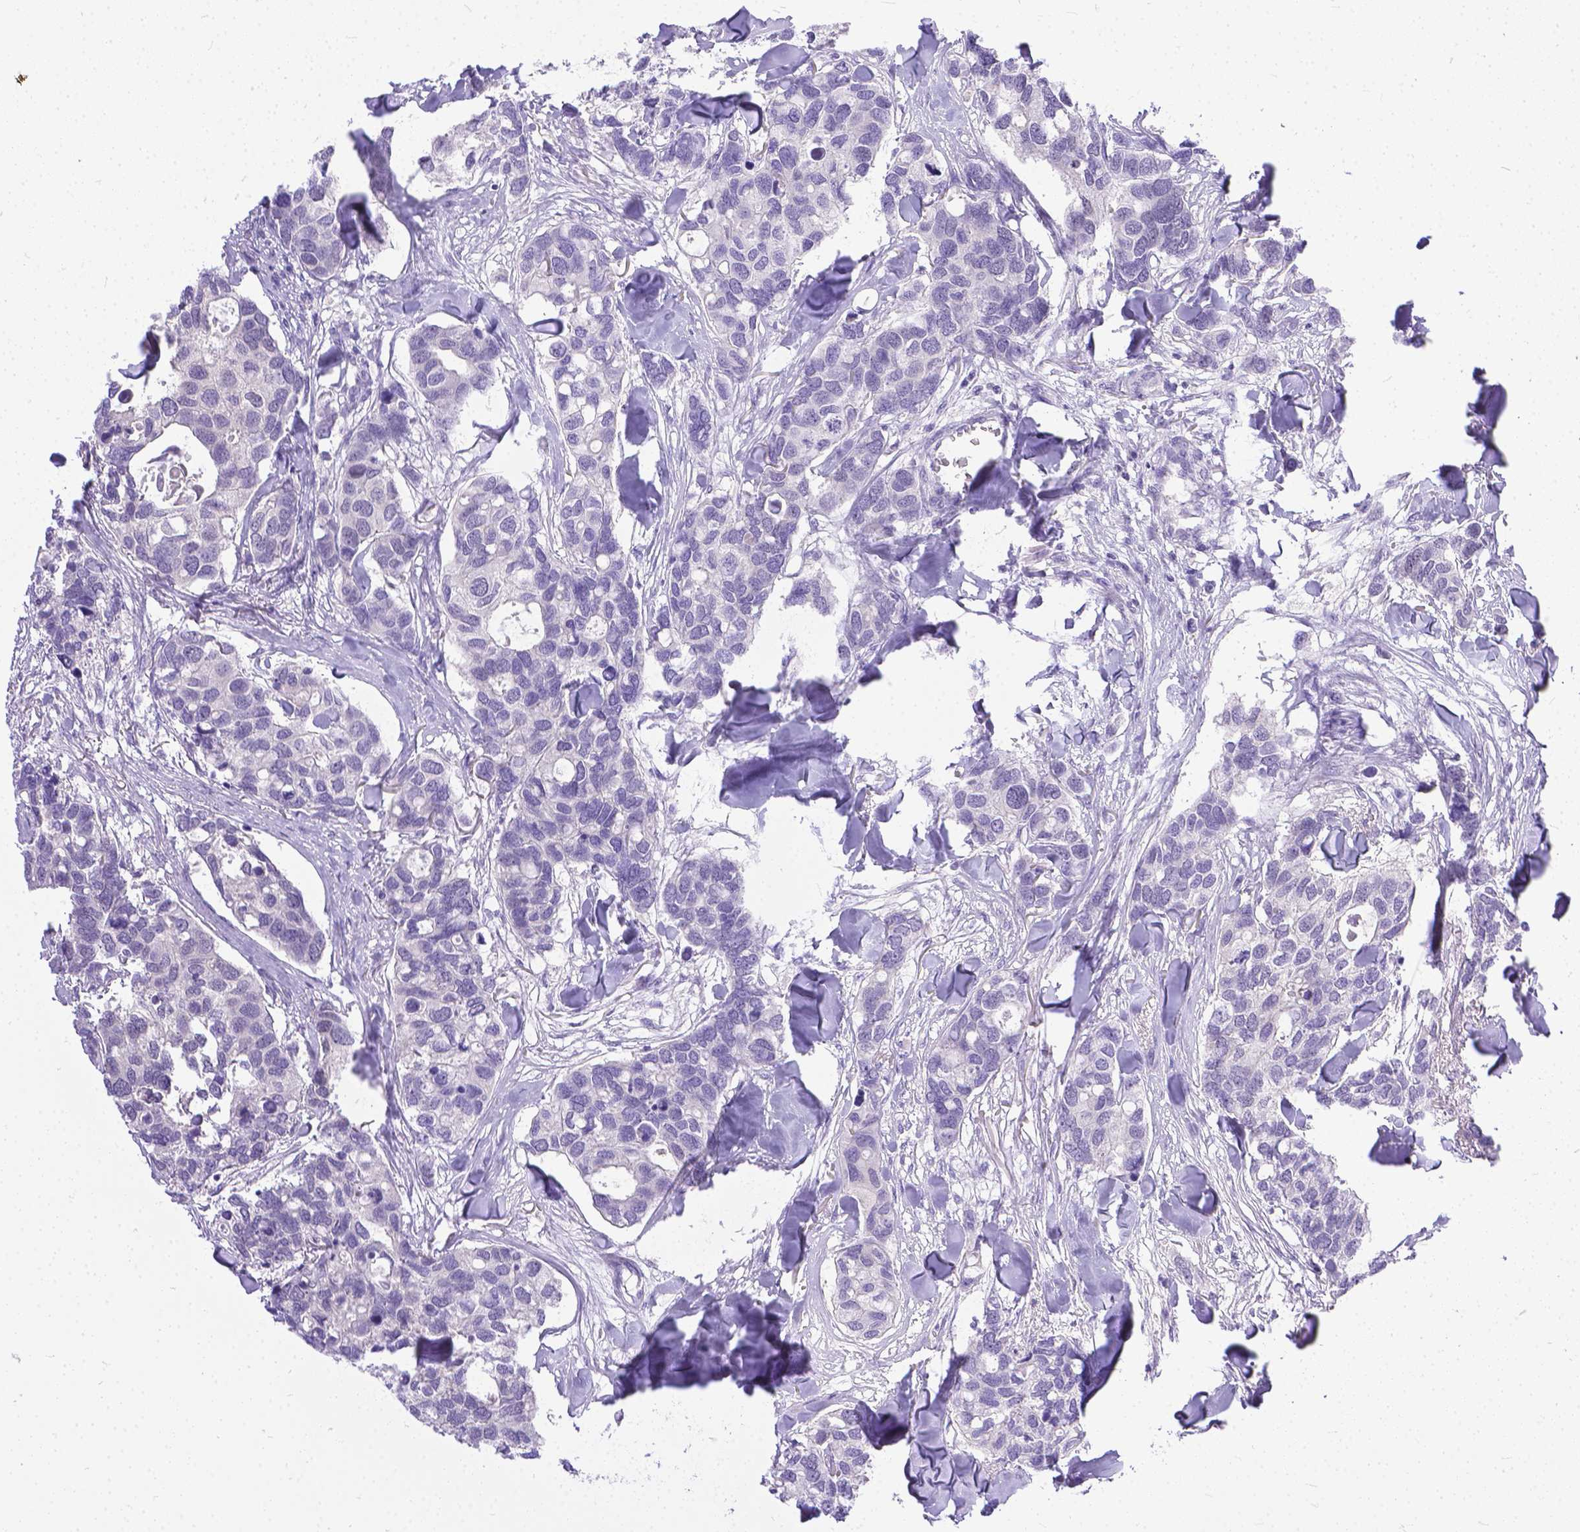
{"staining": {"intensity": "negative", "quantity": "none", "location": "none"}, "tissue": "breast cancer", "cell_type": "Tumor cells", "image_type": "cancer", "snomed": [{"axis": "morphology", "description": "Duct carcinoma"}, {"axis": "topography", "description": "Breast"}], "caption": "Immunohistochemistry (IHC) image of human breast cancer (intraductal carcinoma) stained for a protein (brown), which demonstrates no staining in tumor cells.", "gene": "TTLL6", "patient": {"sex": "female", "age": 83}}